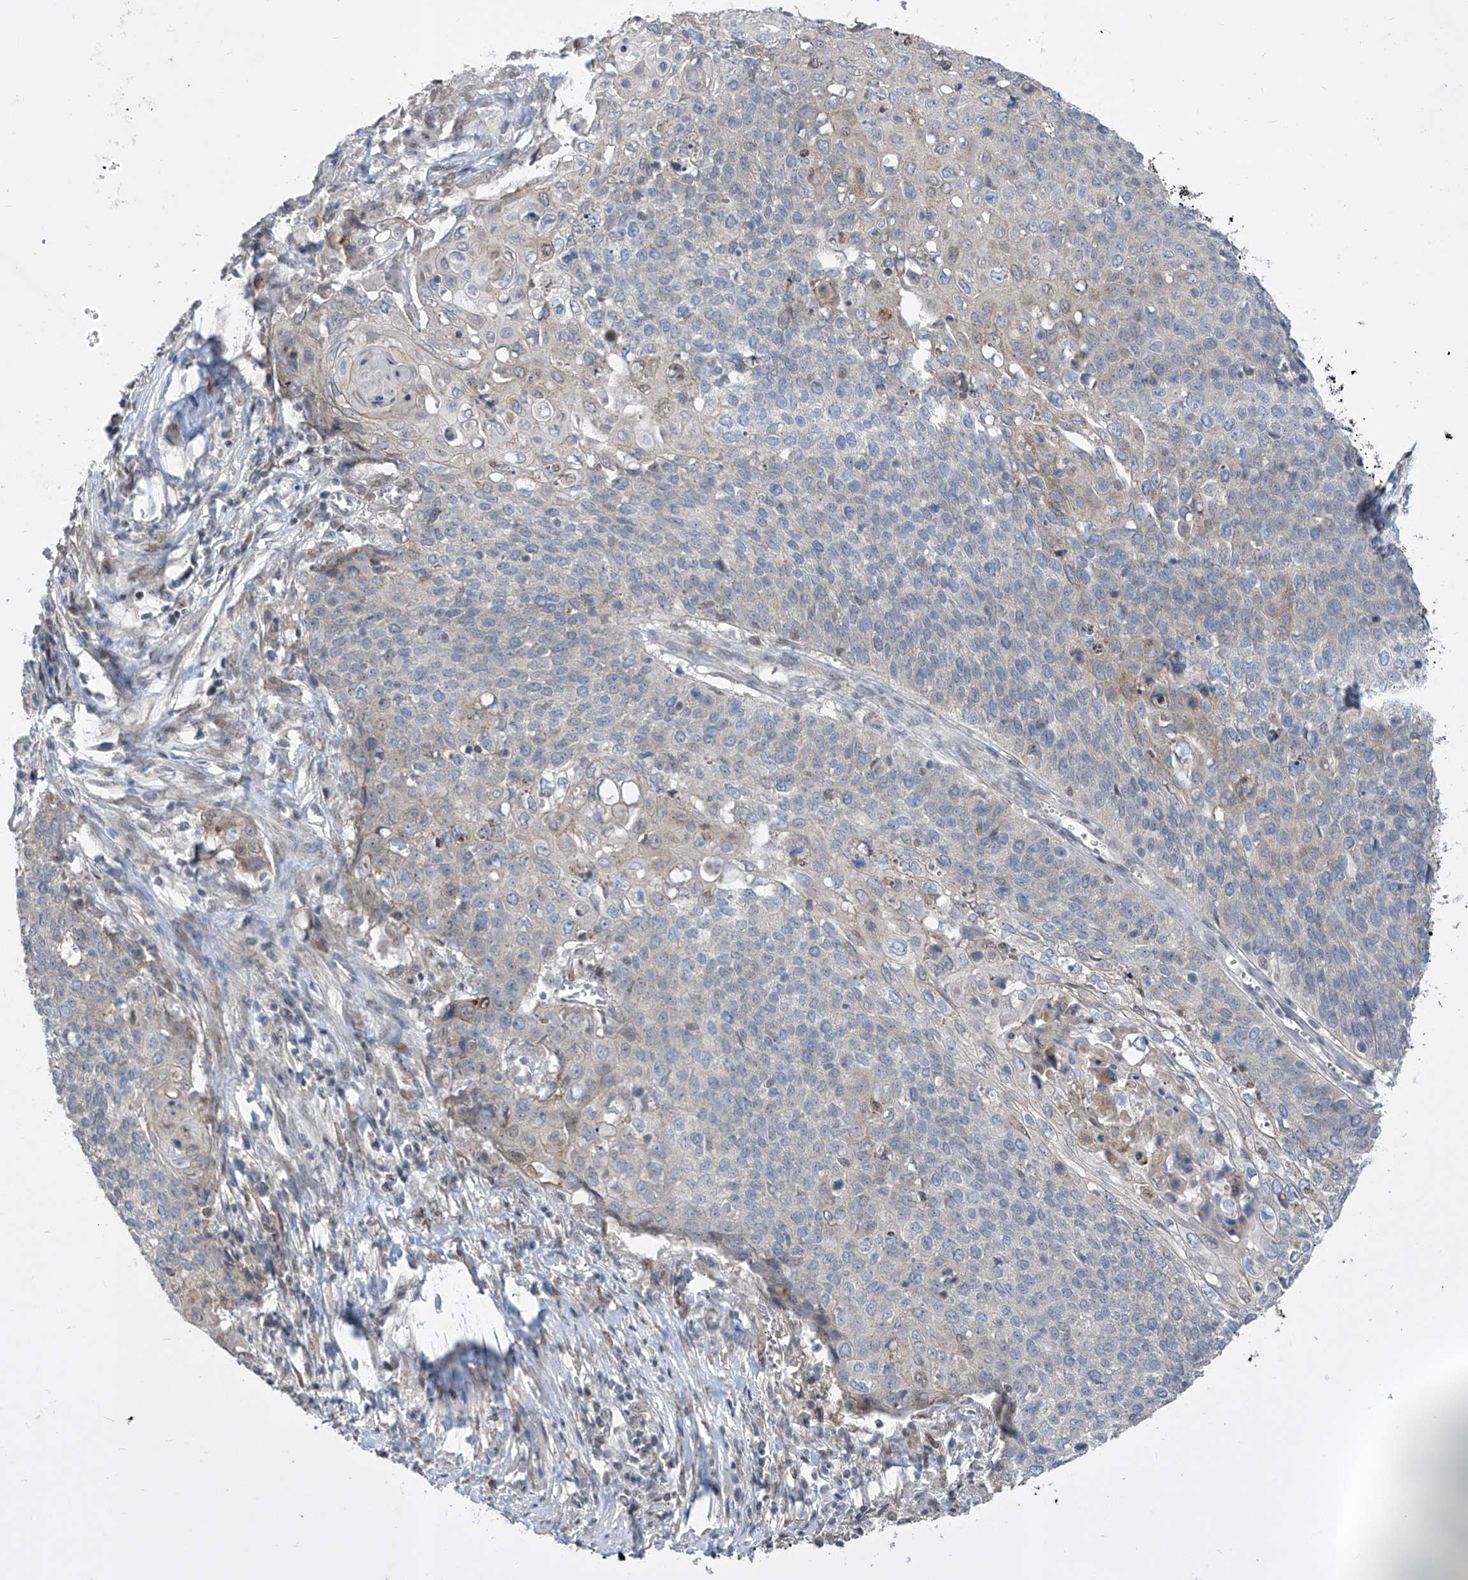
{"staining": {"intensity": "negative", "quantity": "none", "location": "none"}, "tissue": "cervical cancer", "cell_type": "Tumor cells", "image_type": "cancer", "snomed": [{"axis": "morphology", "description": "Squamous cell carcinoma, NOS"}, {"axis": "topography", "description": "Cervix"}], "caption": "Immunohistochemistry (IHC) histopathology image of cervical cancer stained for a protein (brown), which shows no expression in tumor cells. (DAB (3,3'-diaminobenzidine) immunohistochemistry (IHC) visualized using brightfield microscopy, high magnification).", "gene": "CETN2", "patient": {"sex": "female", "age": 39}}